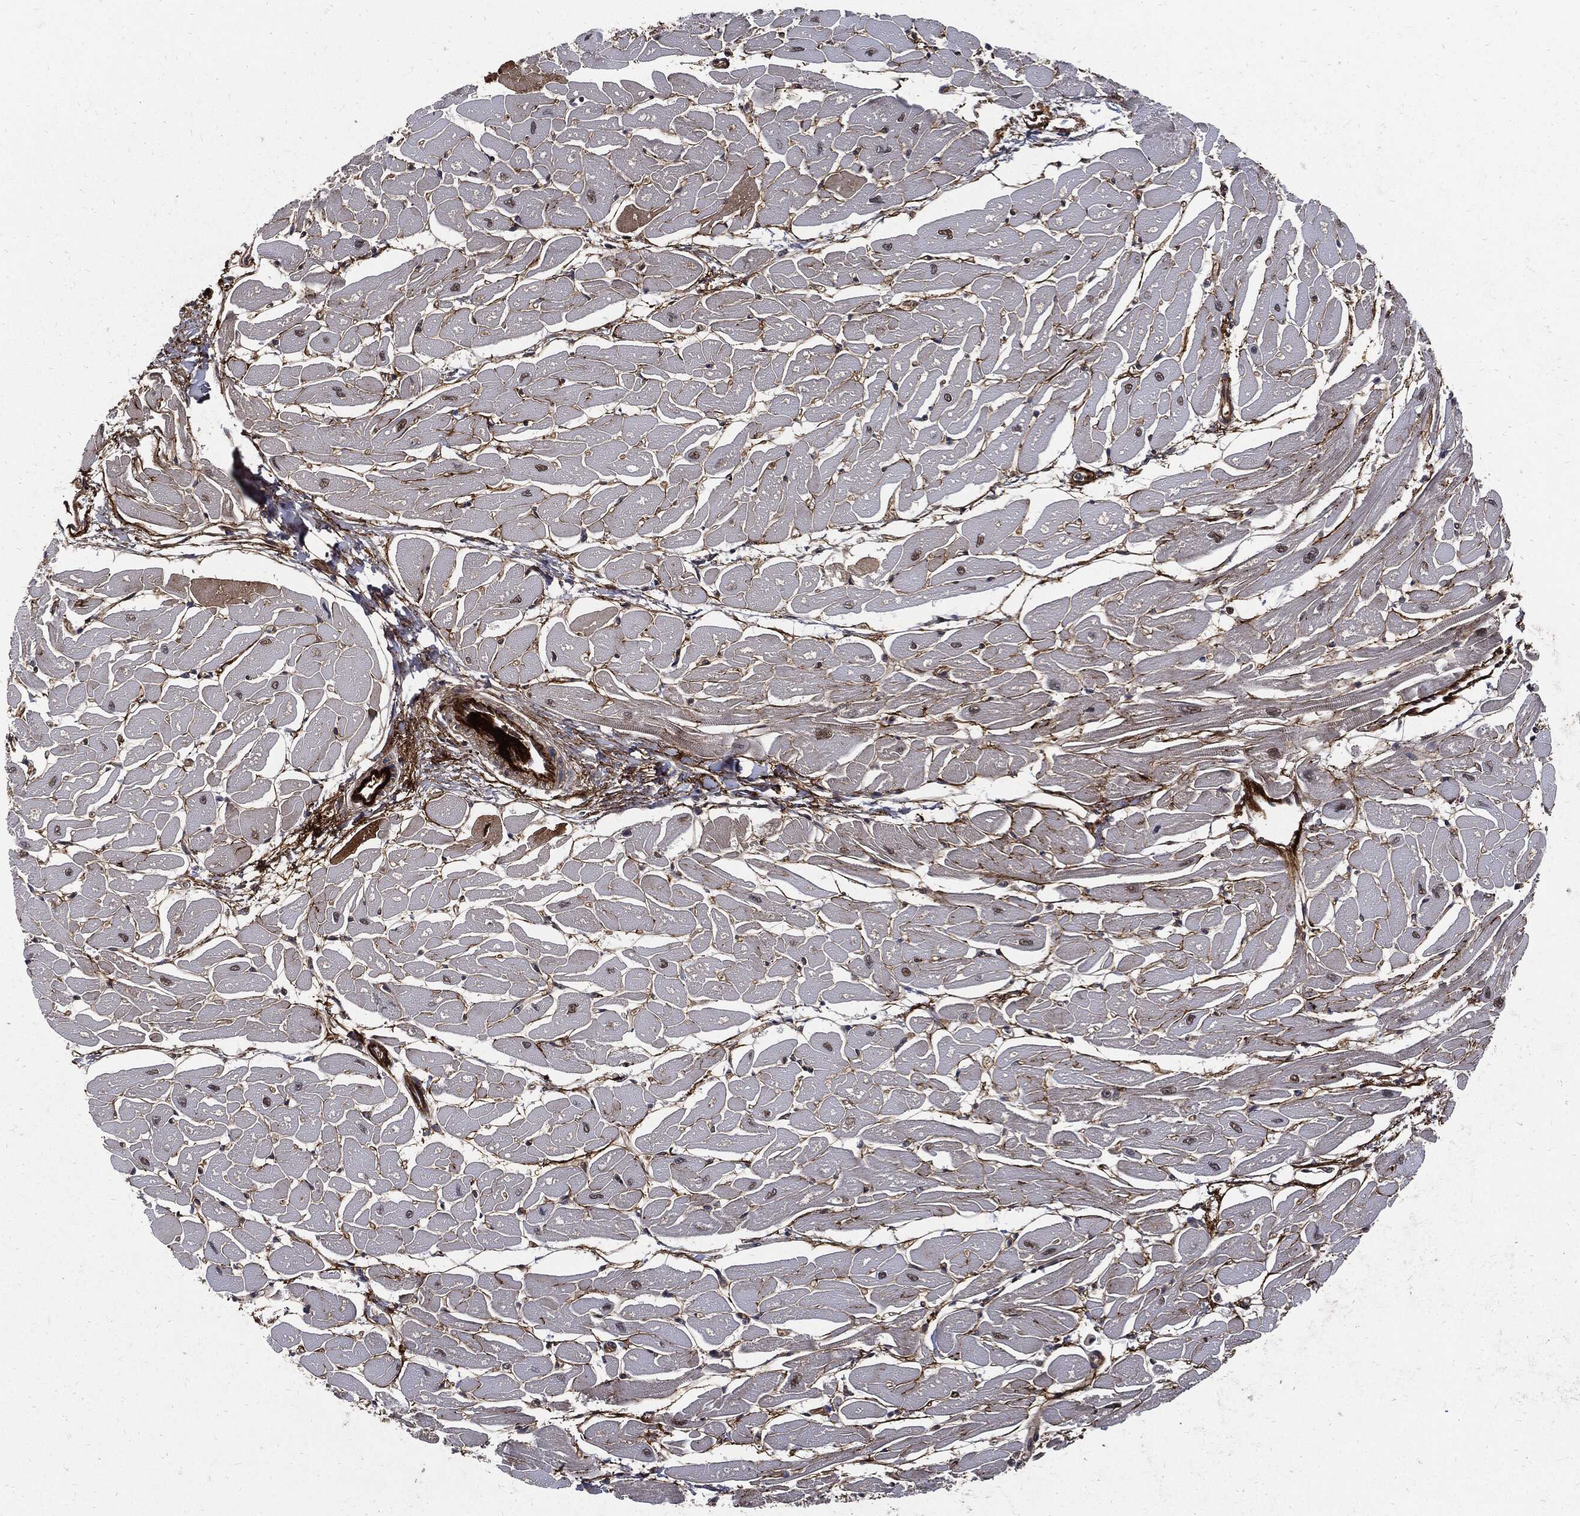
{"staining": {"intensity": "strong", "quantity": "<25%", "location": "cytoplasmic/membranous"}, "tissue": "heart muscle", "cell_type": "Cardiomyocytes", "image_type": "normal", "snomed": [{"axis": "morphology", "description": "Normal tissue, NOS"}, {"axis": "topography", "description": "Heart"}], "caption": "Heart muscle stained with a brown dye reveals strong cytoplasmic/membranous positive positivity in about <25% of cardiomyocytes.", "gene": "CLU", "patient": {"sex": "male", "age": 57}}